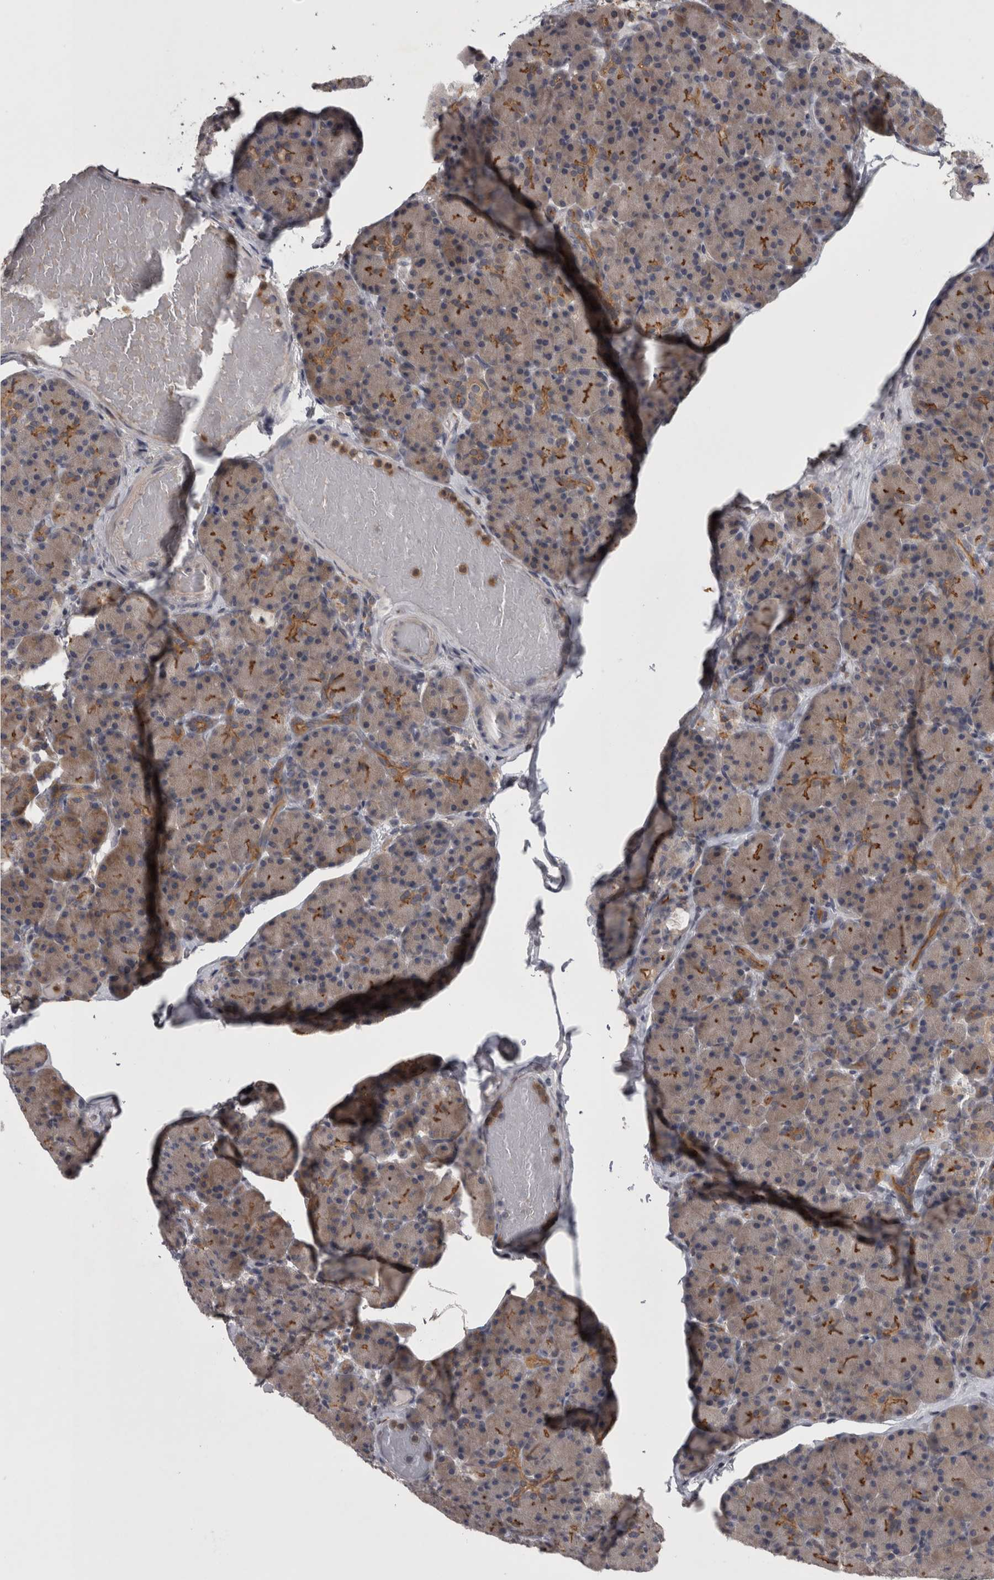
{"staining": {"intensity": "moderate", "quantity": "<25%", "location": "cytoplasmic/membranous"}, "tissue": "pancreas", "cell_type": "Exocrine glandular cells", "image_type": "normal", "snomed": [{"axis": "morphology", "description": "Normal tissue, NOS"}, {"axis": "topography", "description": "Pancreas"}], "caption": "Human pancreas stained for a protein (brown) shows moderate cytoplasmic/membranous positive staining in approximately <25% of exocrine glandular cells.", "gene": "PRKCI", "patient": {"sex": "female", "age": 43}}